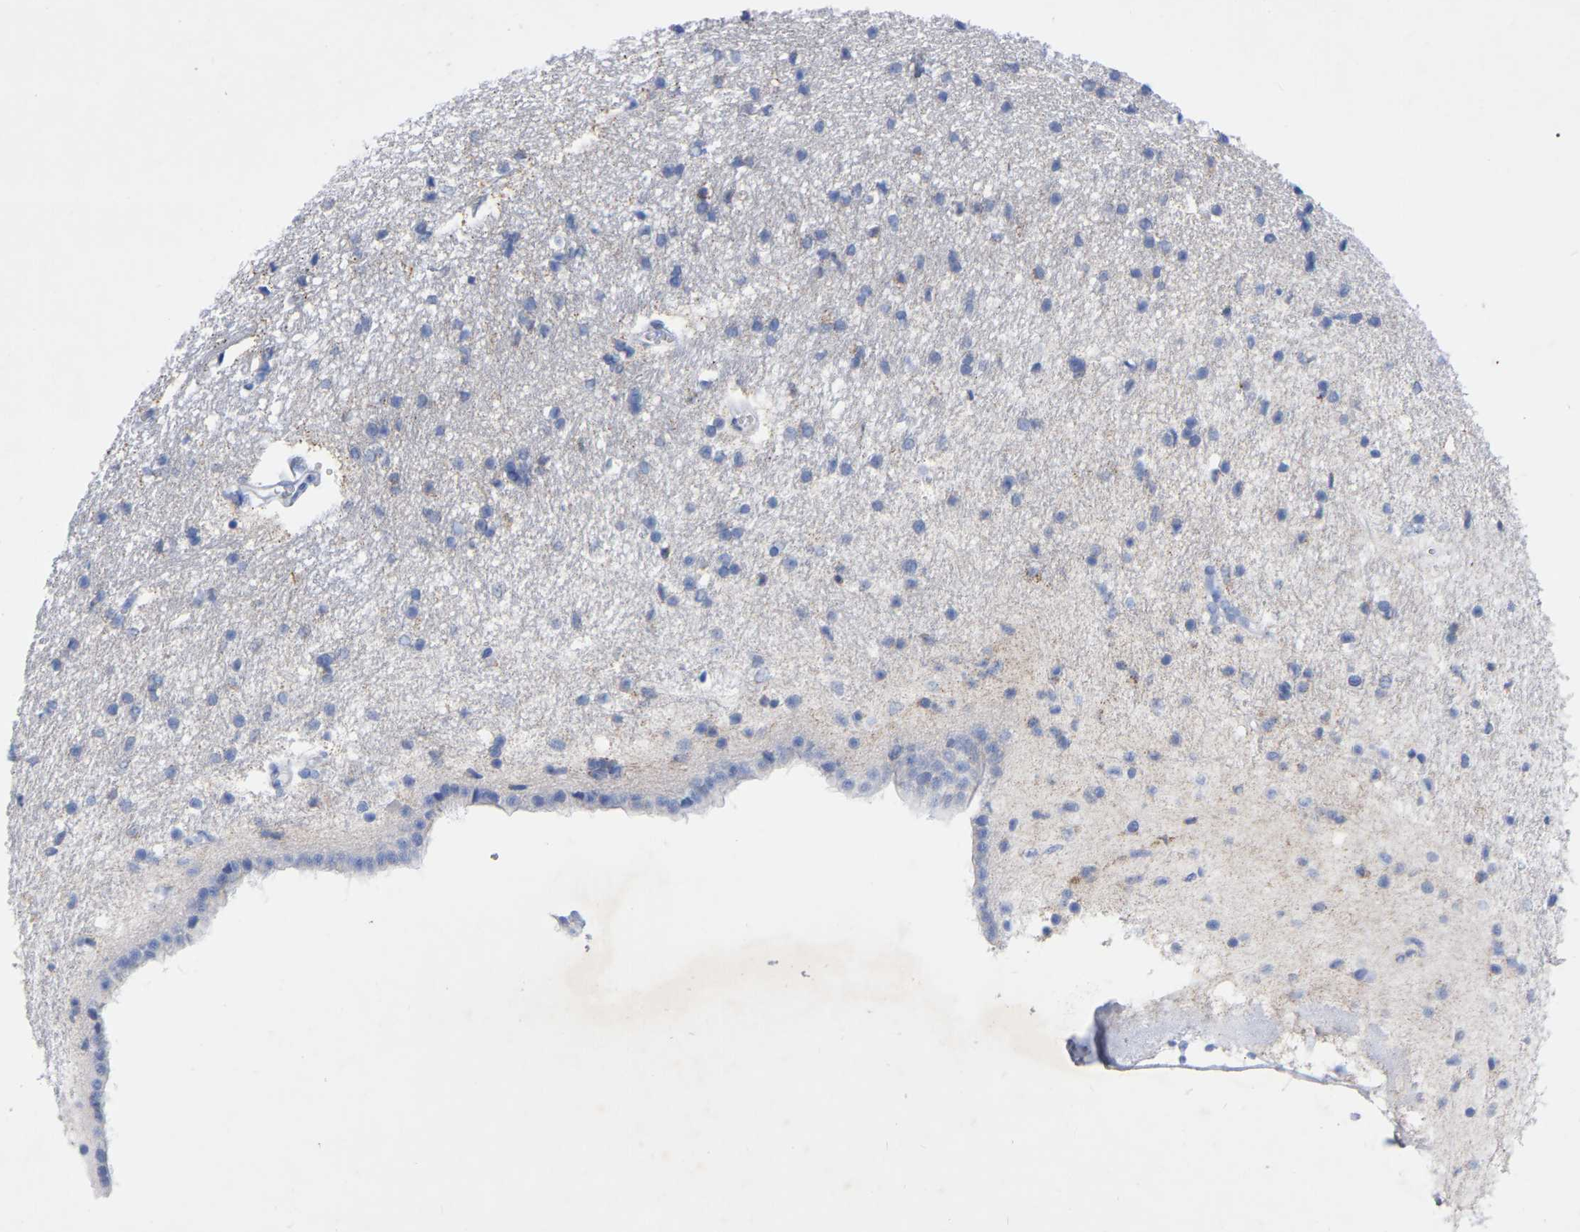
{"staining": {"intensity": "negative", "quantity": "none", "location": "none"}, "tissue": "caudate", "cell_type": "Glial cells", "image_type": "normal", "snomed": [{"axis": "morphology", "description": "Normal tissue, NOS"}, {"axis": "topography", "description": "Lateral ventricle wall"}], "caption": "Image shows no protein expression in glial cells of unremarkable caudate.", "gene": "ZNF629", "patient": {"sex": "male", "age": 45}}